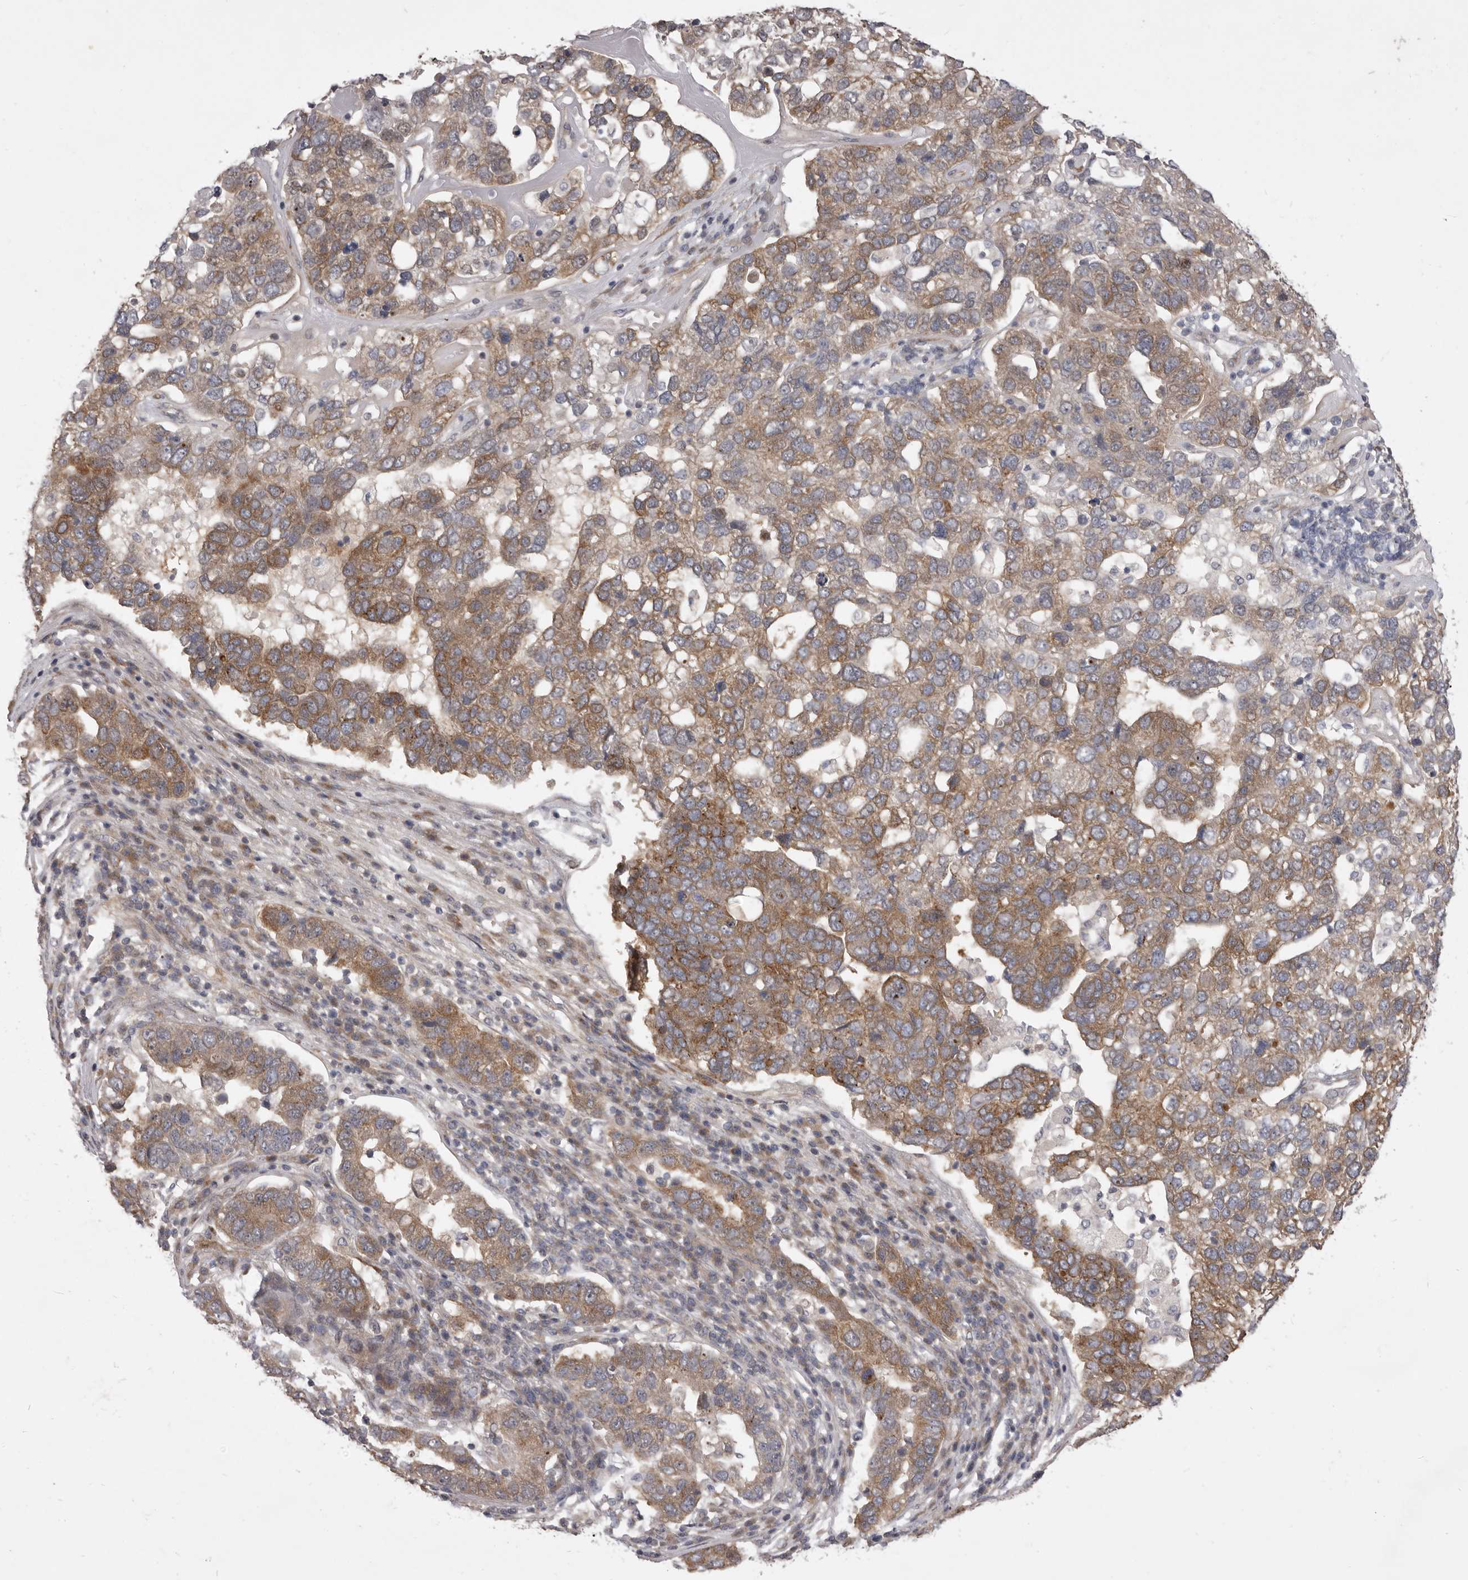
{"staining": {"intensity": "moderate", "quantity": ">75%", "location": "cytoplasmic/membranous"}, "tissue": "pancreatic cancer", "cell_type": "Tumor cells", "image_type": "cancer", "snomed": [{"axis": "morphology", "description": "Adenocarcinoma, NOS"}, {"axis": "topography", "description": "Pancreas"}], "caption": "Brown immunohistochemical staining in pancreatic cancer demonstrates moderate cytoplasmic/membranous staining in about >75% of tumor cells.", "gene": "TBC1D8B", "patient": {"sex": "female", "age": 61}}